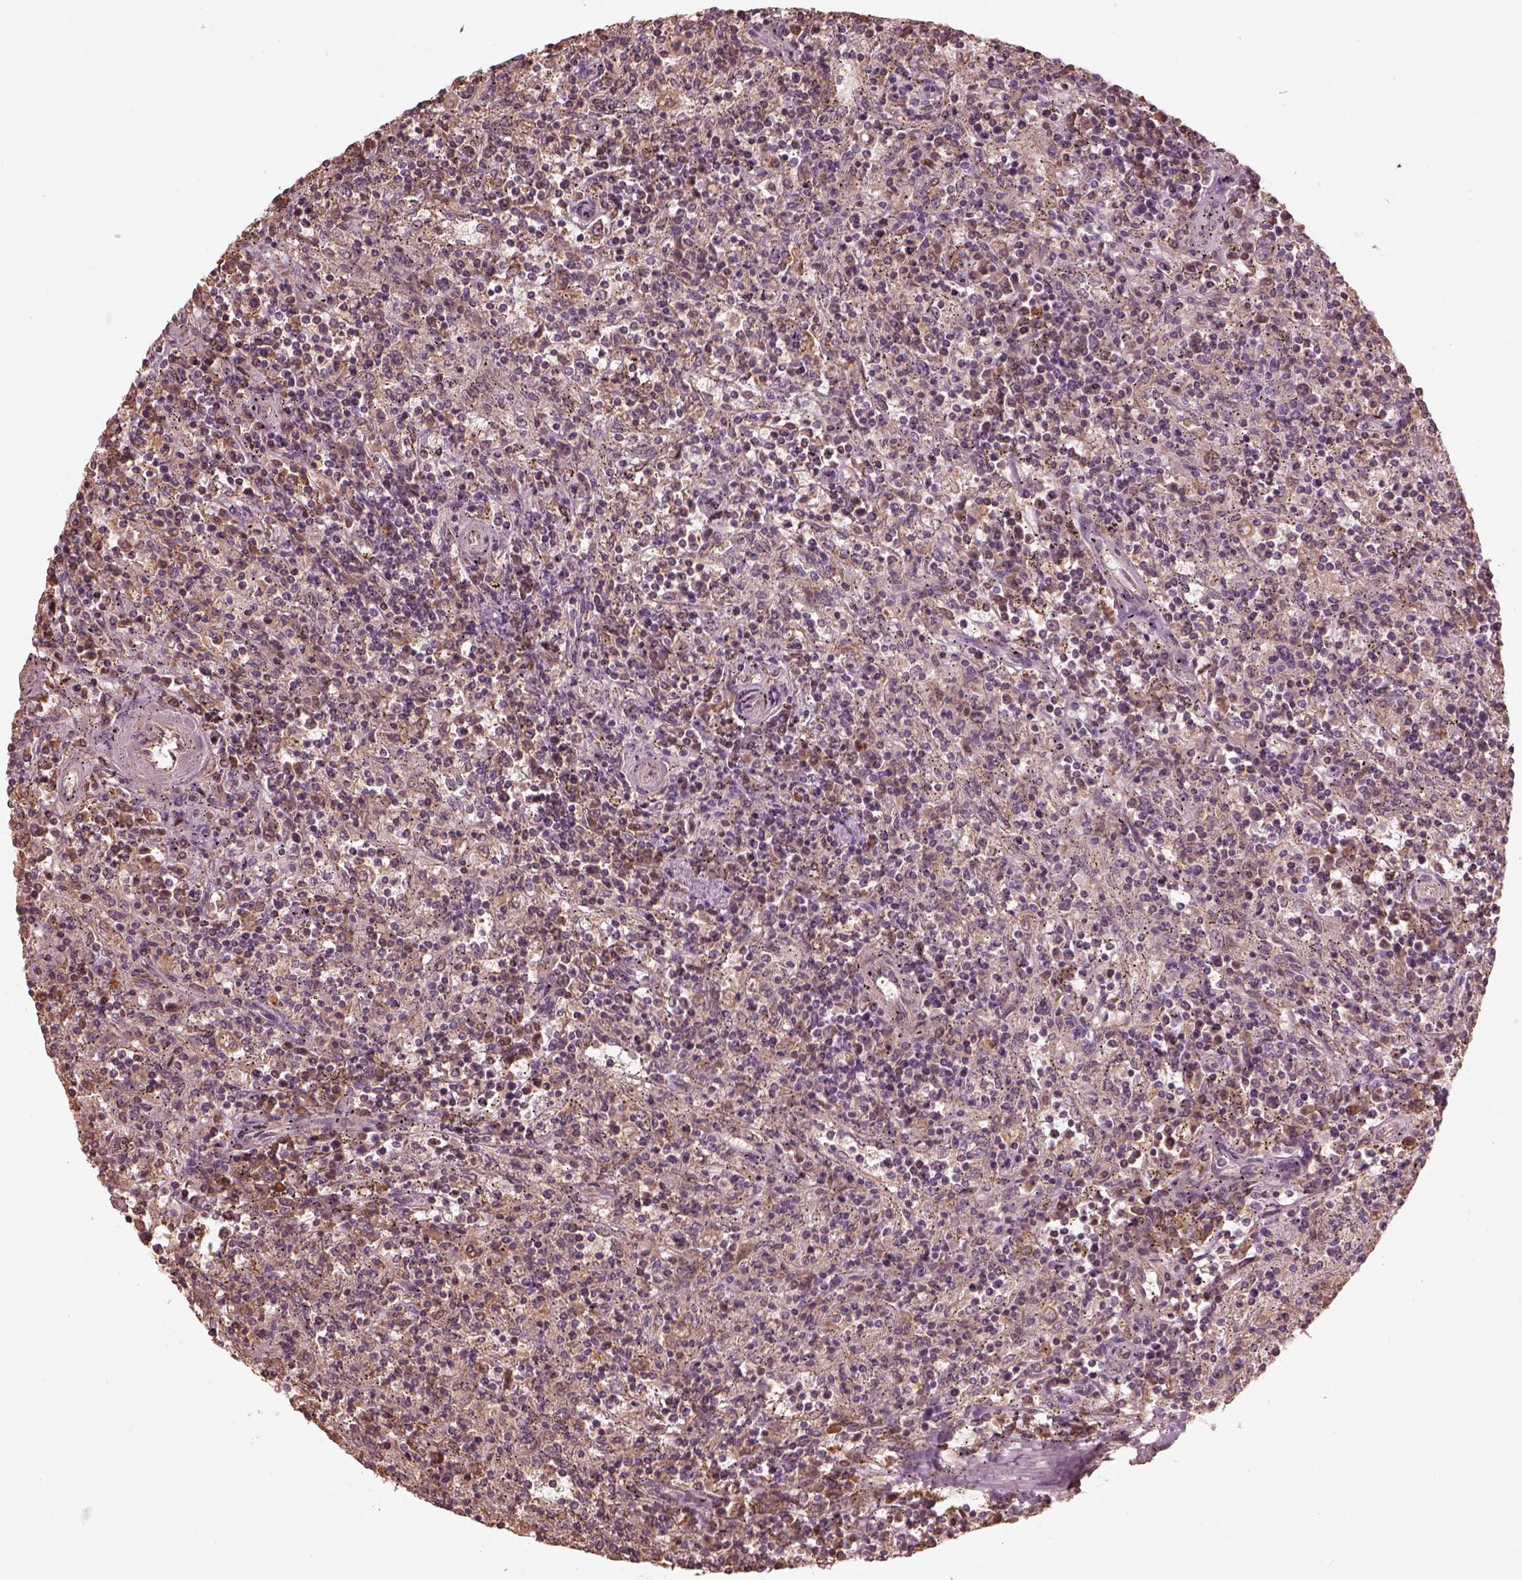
{"staining": {"intensity": "moderate", "quantity": "<25%", "location": "cytoplasmic/membranous"}, "tissue": "lymphoma", "cell_type": "Tumor cells", "image_type": "cancer", "snomed": [{"axis": "morphology", "description": "Malignant lymphoma, non-Hodgkin's type, Low grade"}, {"axis": "topography", "description": "Spleen"}], "caption": "High-magnification brightfield microscopy of low-grade malignant lymphoma, non-Hodgkin's type stained with DAB (brown) and counterstained with hematoxylin (blue). tumor cells exhibit moderate cytoplasmic/membranous expression is seen in about<25% of cells. The staining is performed using DAB brown chromogen to label protein expression. The nuclei are counter-stained blue using hematoxylin.", "gene": "CALR3", "patient": {"sex": "male", "age": 62}}